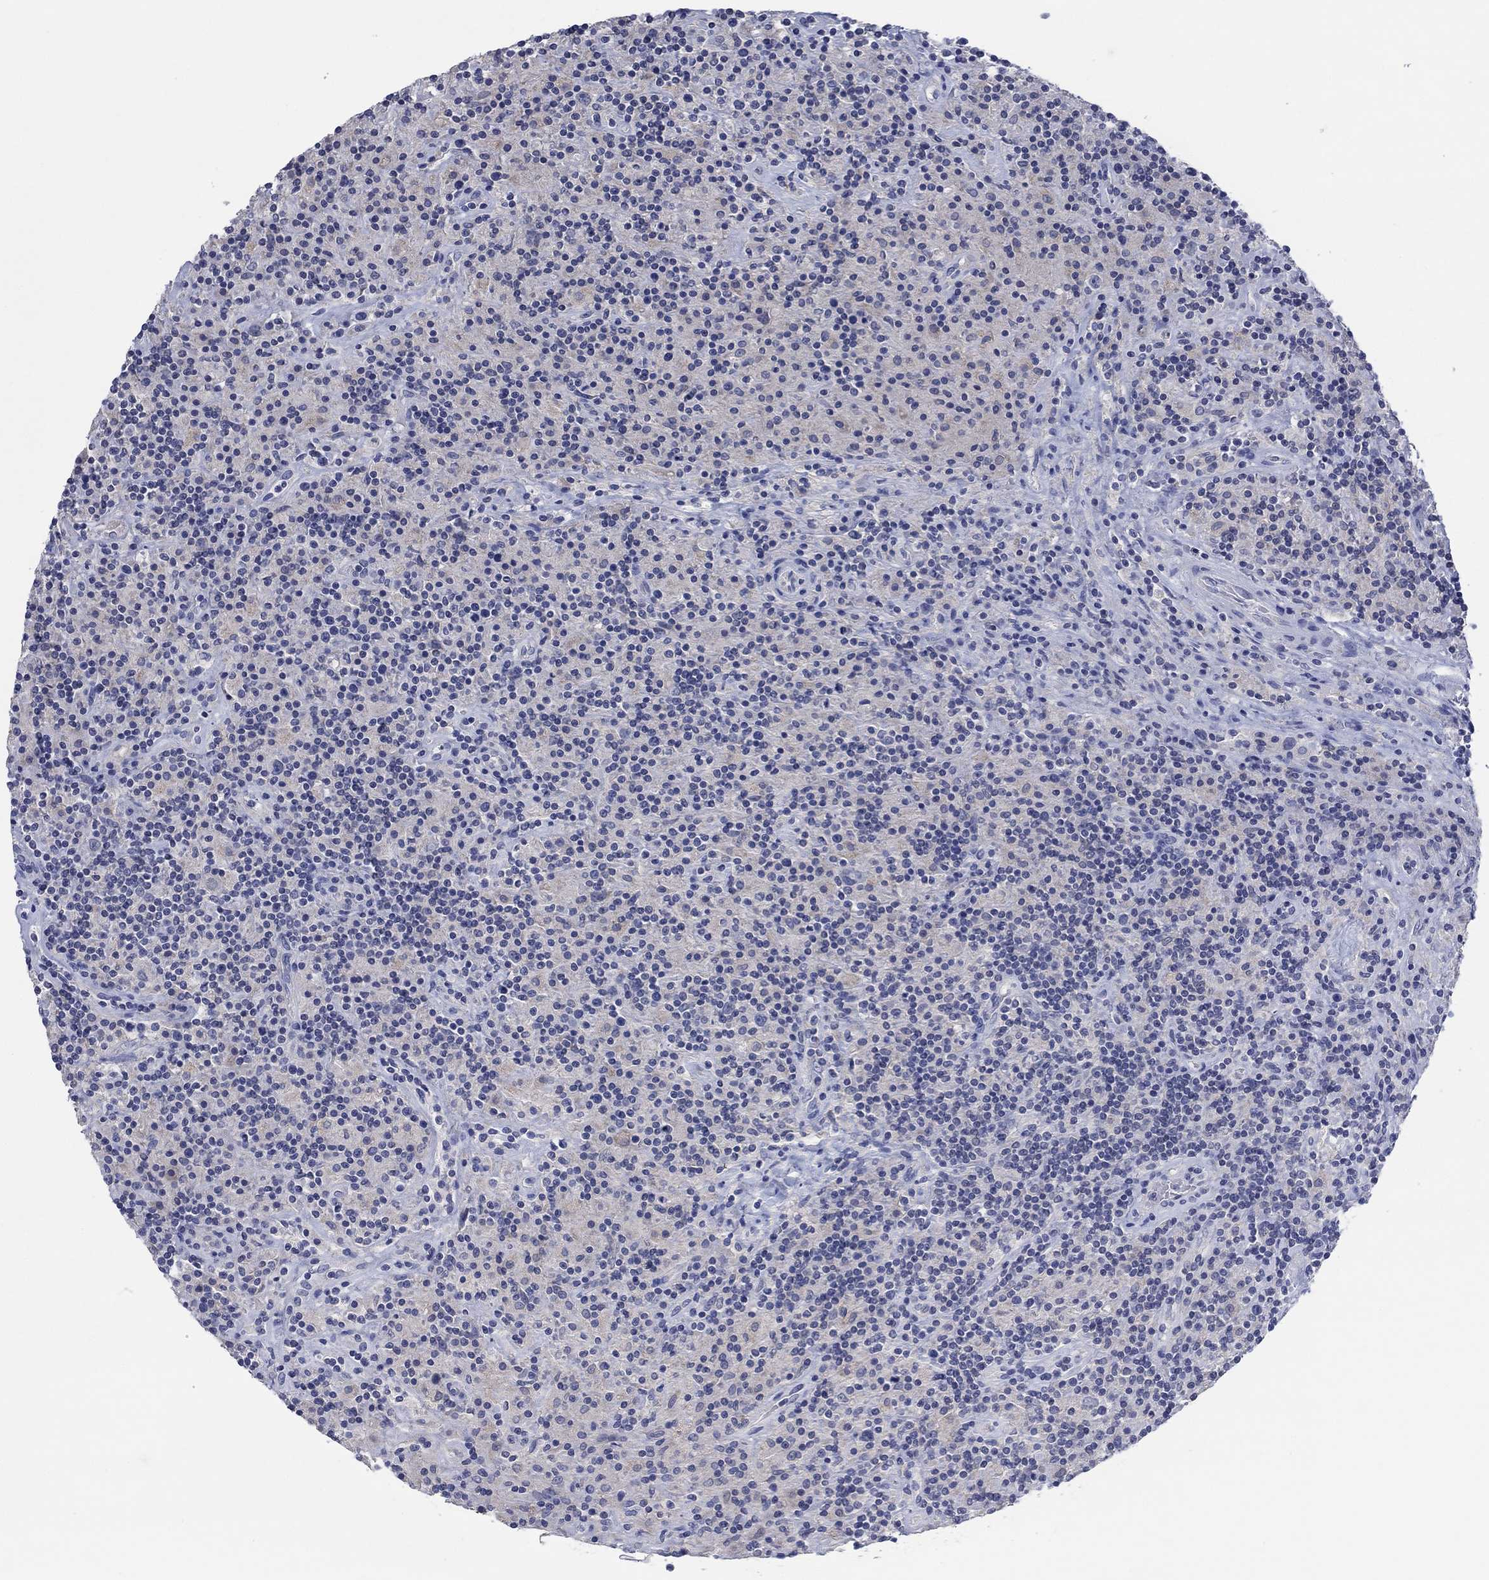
{"staining": {"intensity": "negative", "quantity": "none", "location": "none"}, "tissue": "lymphoma", "cell_type": "Tumor cells", "image_type": "cancer", "snomed": [{"axis": "morphology", "description": "Hodgkin's disease, NOS"}, {"axis": "topography", "description": "Lymph node"}], "caption": "Immunohistochemical staining of Hodgkin's disease shows no significant expression in tumor cells.", "gene": "FER1L6", "patient": {"sex": "male", "age": 70}}